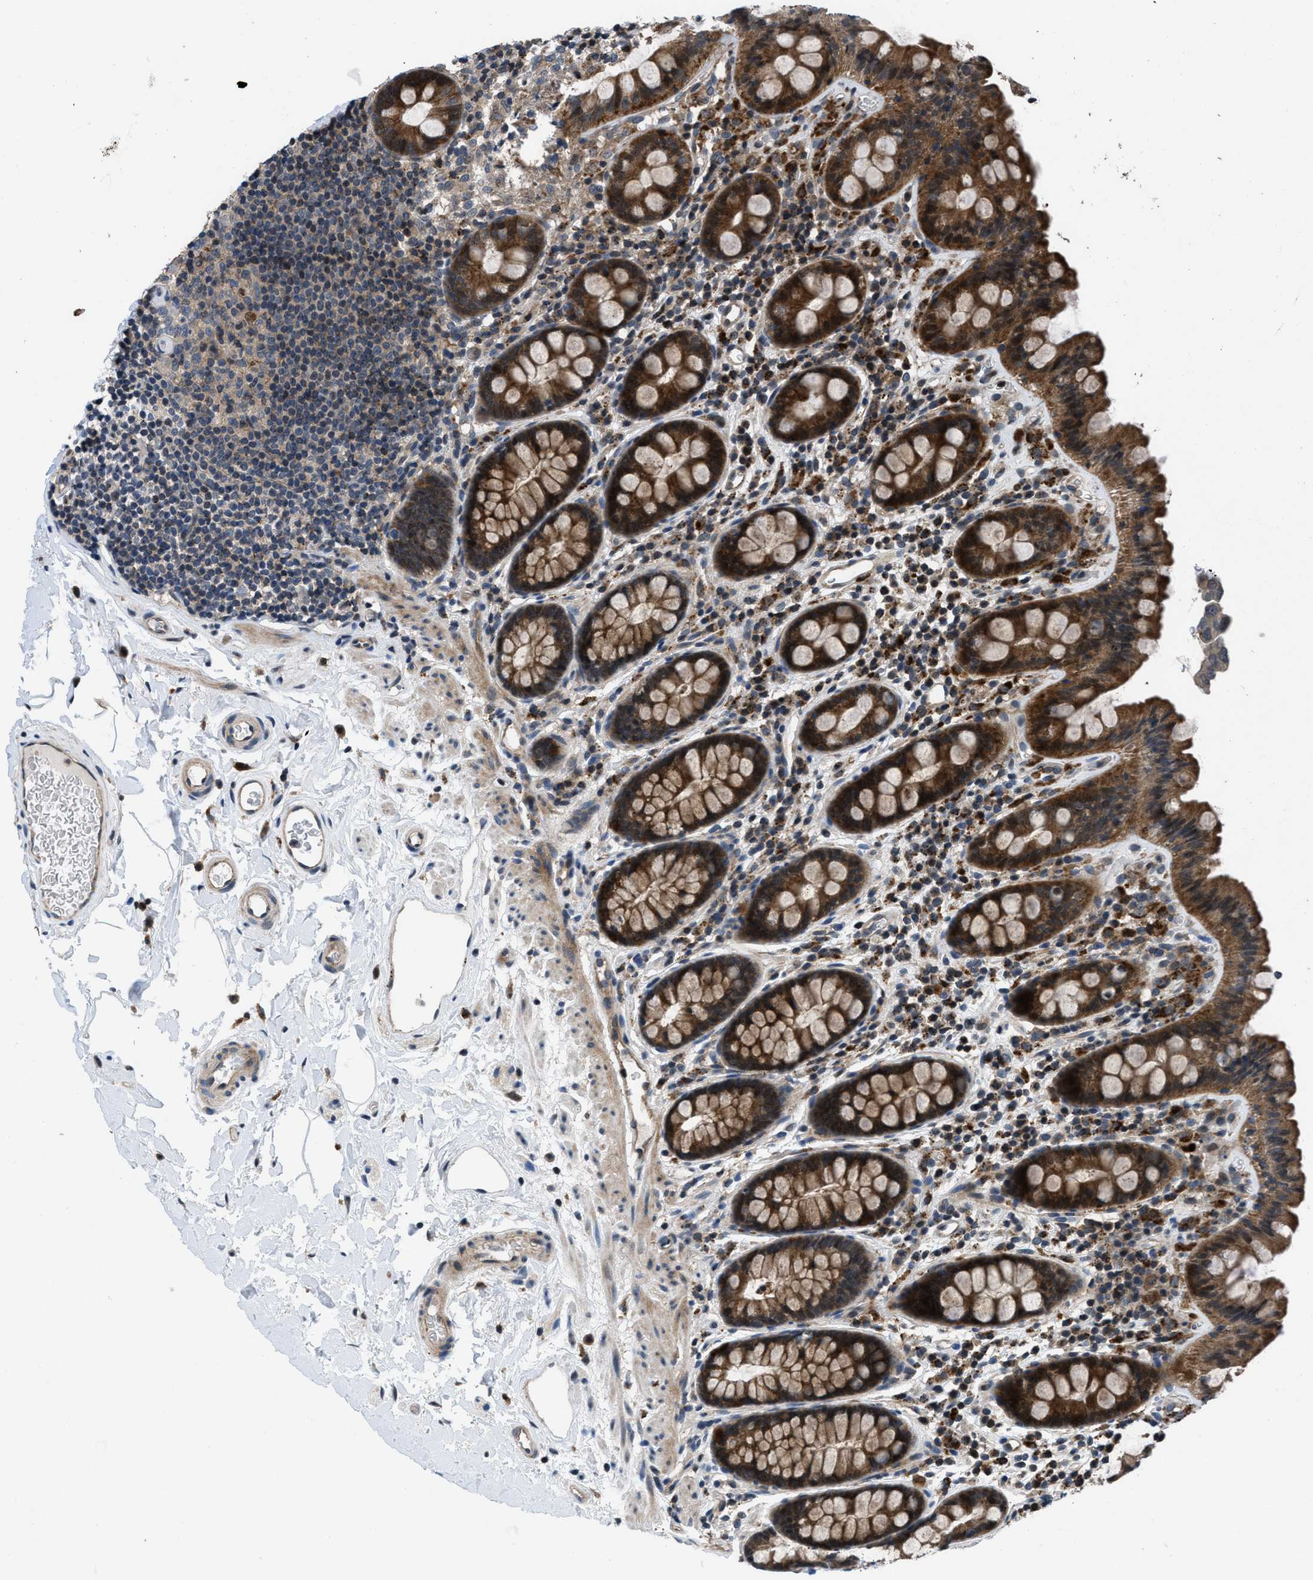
{"staining": {"intensity": "moderate", "quantity": ">75%", "location": "cytoplasmic/membranous"}, "tissue": "colon", "cell_type": "Endothelial cells", "image_type": "normal", "snomed": [{"axis": "morphology", "description": "Normal tissue, NOS"}, {"axis": "topography", "description": "Colon"}], "caption": "Protein analysis of unremarkable colon demonstrates moderate cytoplasmic/membranous positivity in about >75% of endothelial cells.", "gene": "CTBS", "patient": {"sex": "female", "age": 80}}